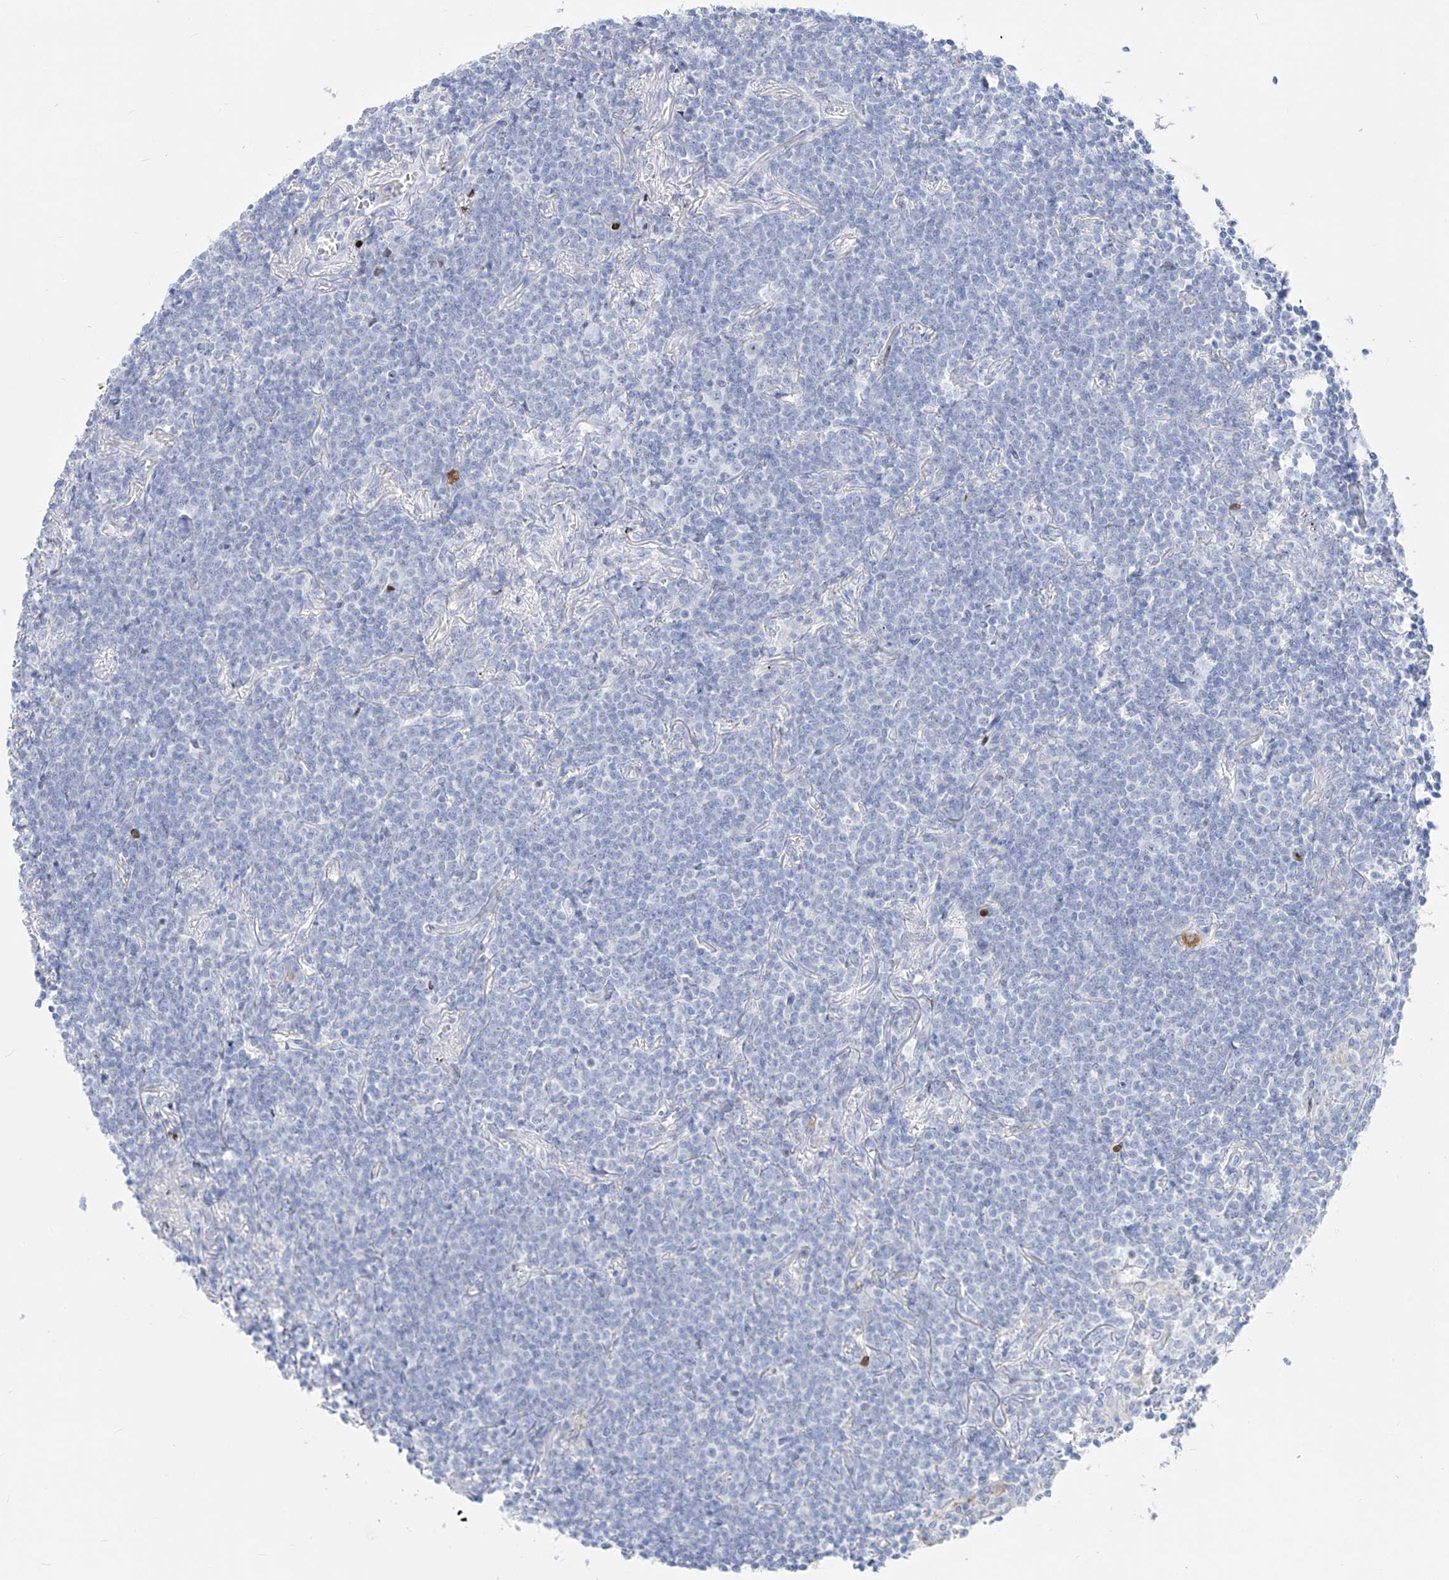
{"staining": {"intensity": "negative", "quantity": "none", "location": "none"}, "tissue": "lymphoma", "cell_type": "Tumor cells", "image_type": "cancer", "snomed": [{"axis": "morphology", "description": "Malignant lymphoma, non-Hodgkin's type, Low grade"}, {"axis": "topography", "description": "Lung"}], "caption": "The photomicrograph reveals no significant positivity in tumor cells of lymphoma.", "gene": "FRS3", "patient": {"sex": "female", "age": 71}}